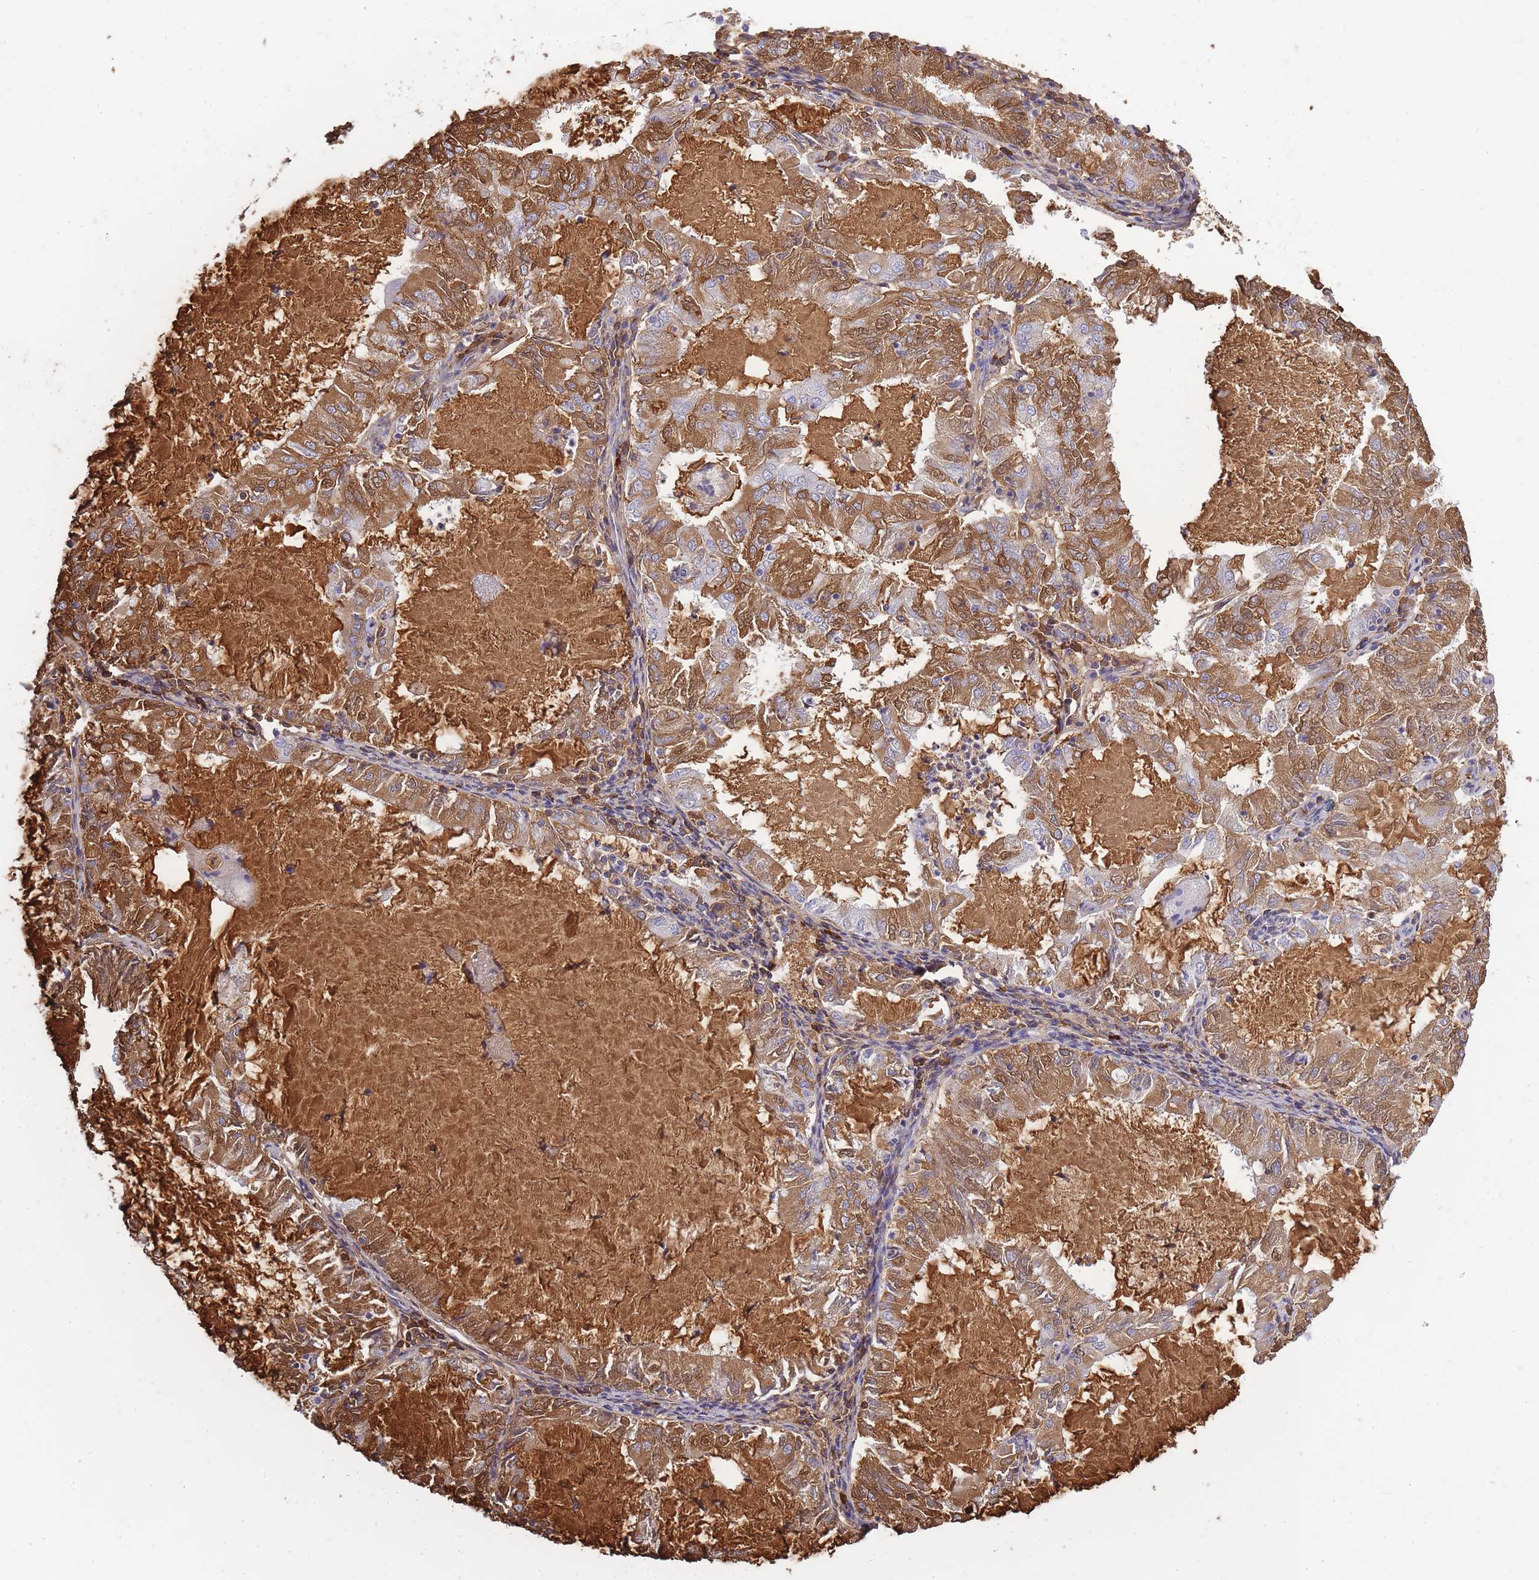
{"staining": {"intensity": "moderate", "quantity": ">75%", "location": "cytoplasmic/membranous"}, "tissue": "endometrial cancer", "cell_type": "Tumor cells", "image_type": "cancer", "snomed": [{"axis": "morphology", "description": "Adenocarcinoma, NOS"}, {"axis": "topography", "description": "Endometrium"}], "caption": "This is an image of immunohistochemistry staining of adenocarcinoma (endometrial), which shows moderate staining in the cytoplasmic/membranous of tumor cells.", "gene": "IGKV1D-42", "patient": {"sex": "female", "age": 57}}